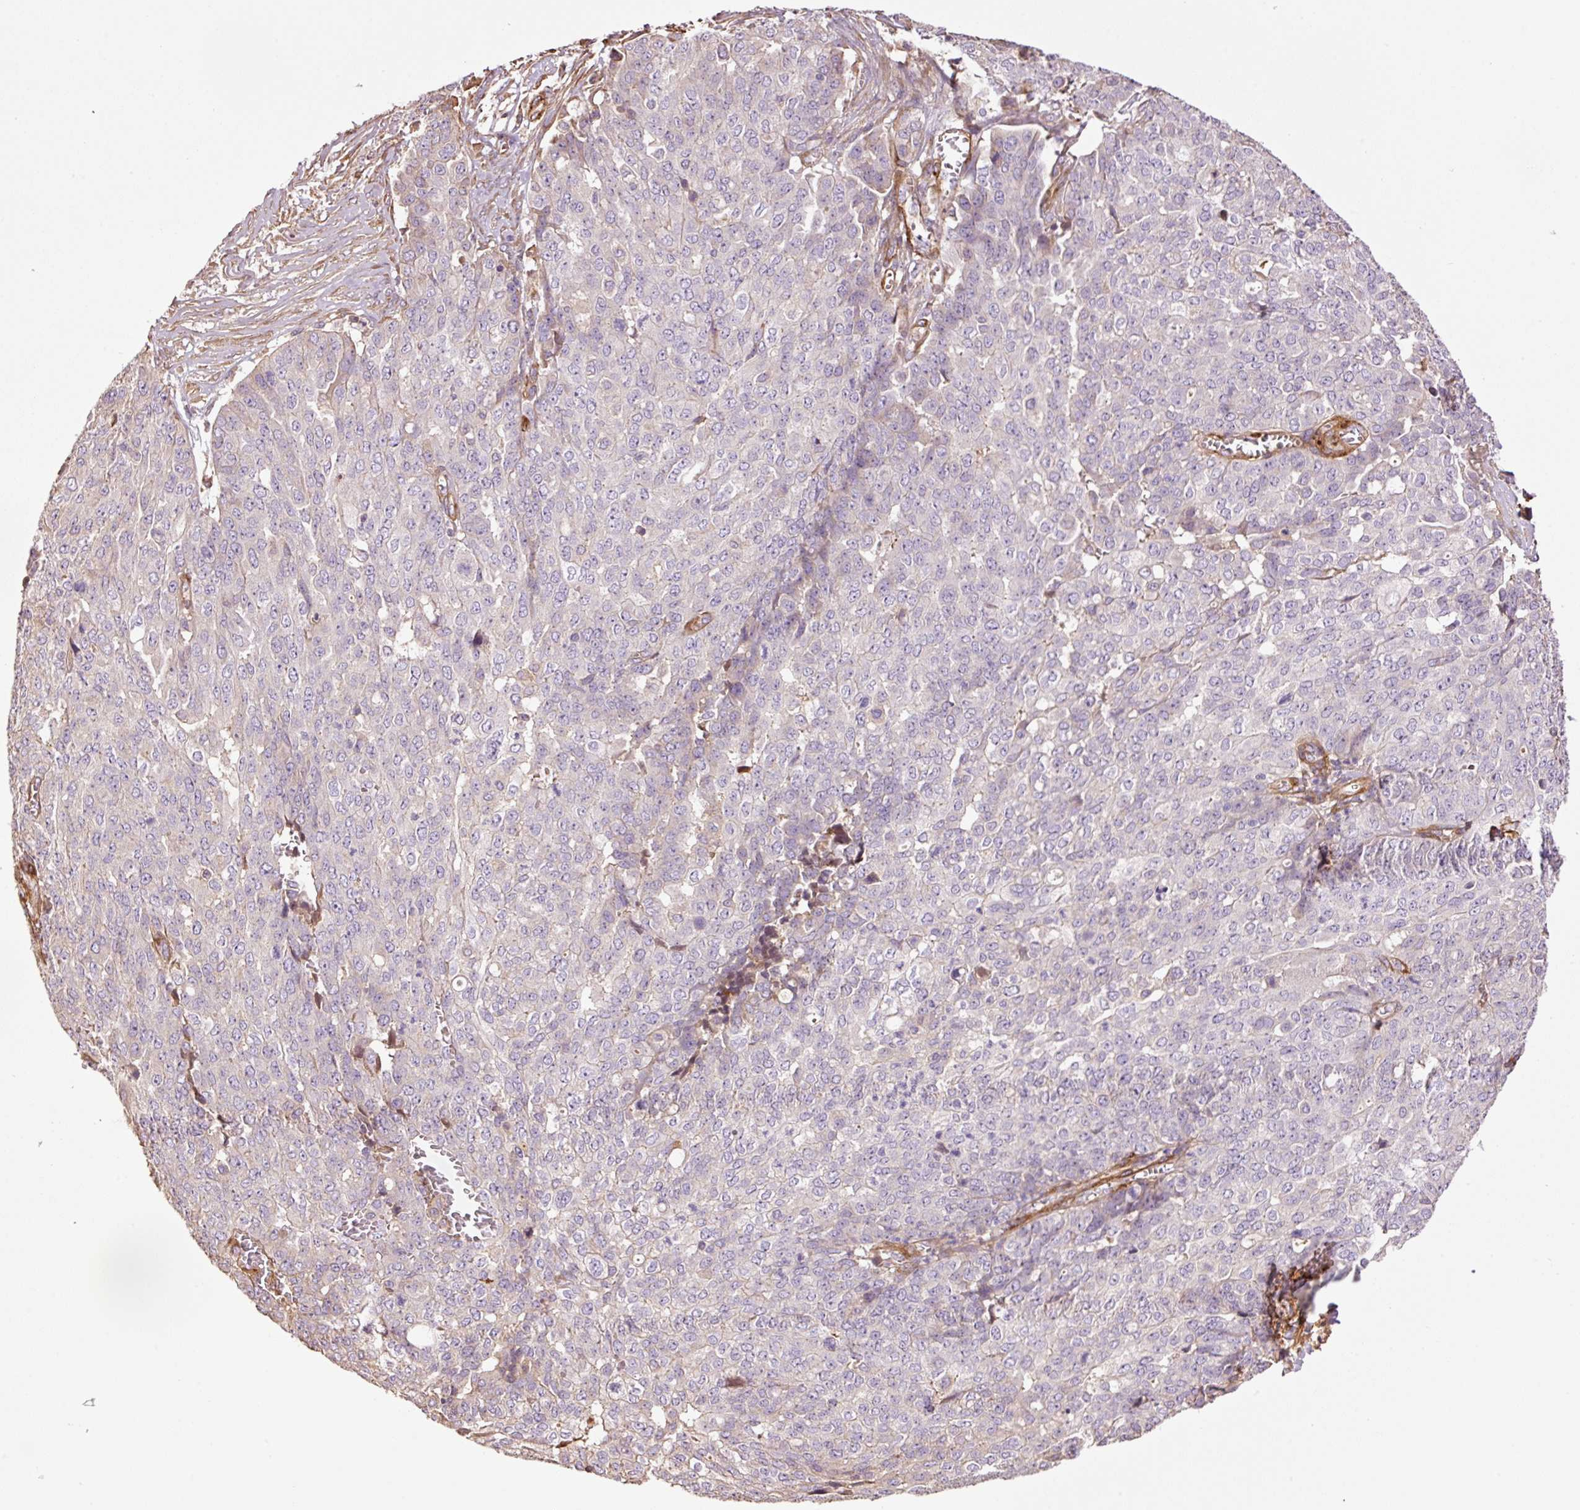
{"staining": {"intensity": "negative", "quantity": "none", "location": "none"}, "tissue": "ovarian cancer", "cell_type": "Tumor cells", "image_type": "cancer", "snomed": [{"axis": "morphology", "description": "Cystadenocarcinoma, serous, NOS"}, {"axis": "topography", "description": "Soft tissue"}, {"axis": "topography", "description": "Ovary"}], "caption": "Ovarian serous cystadenocarcinoma stained for a protein using immunohistochemistry (IHC) shows no expression tumor cells.", "gene": "NID2", "patient": {"sex": "female", "age": 57}}